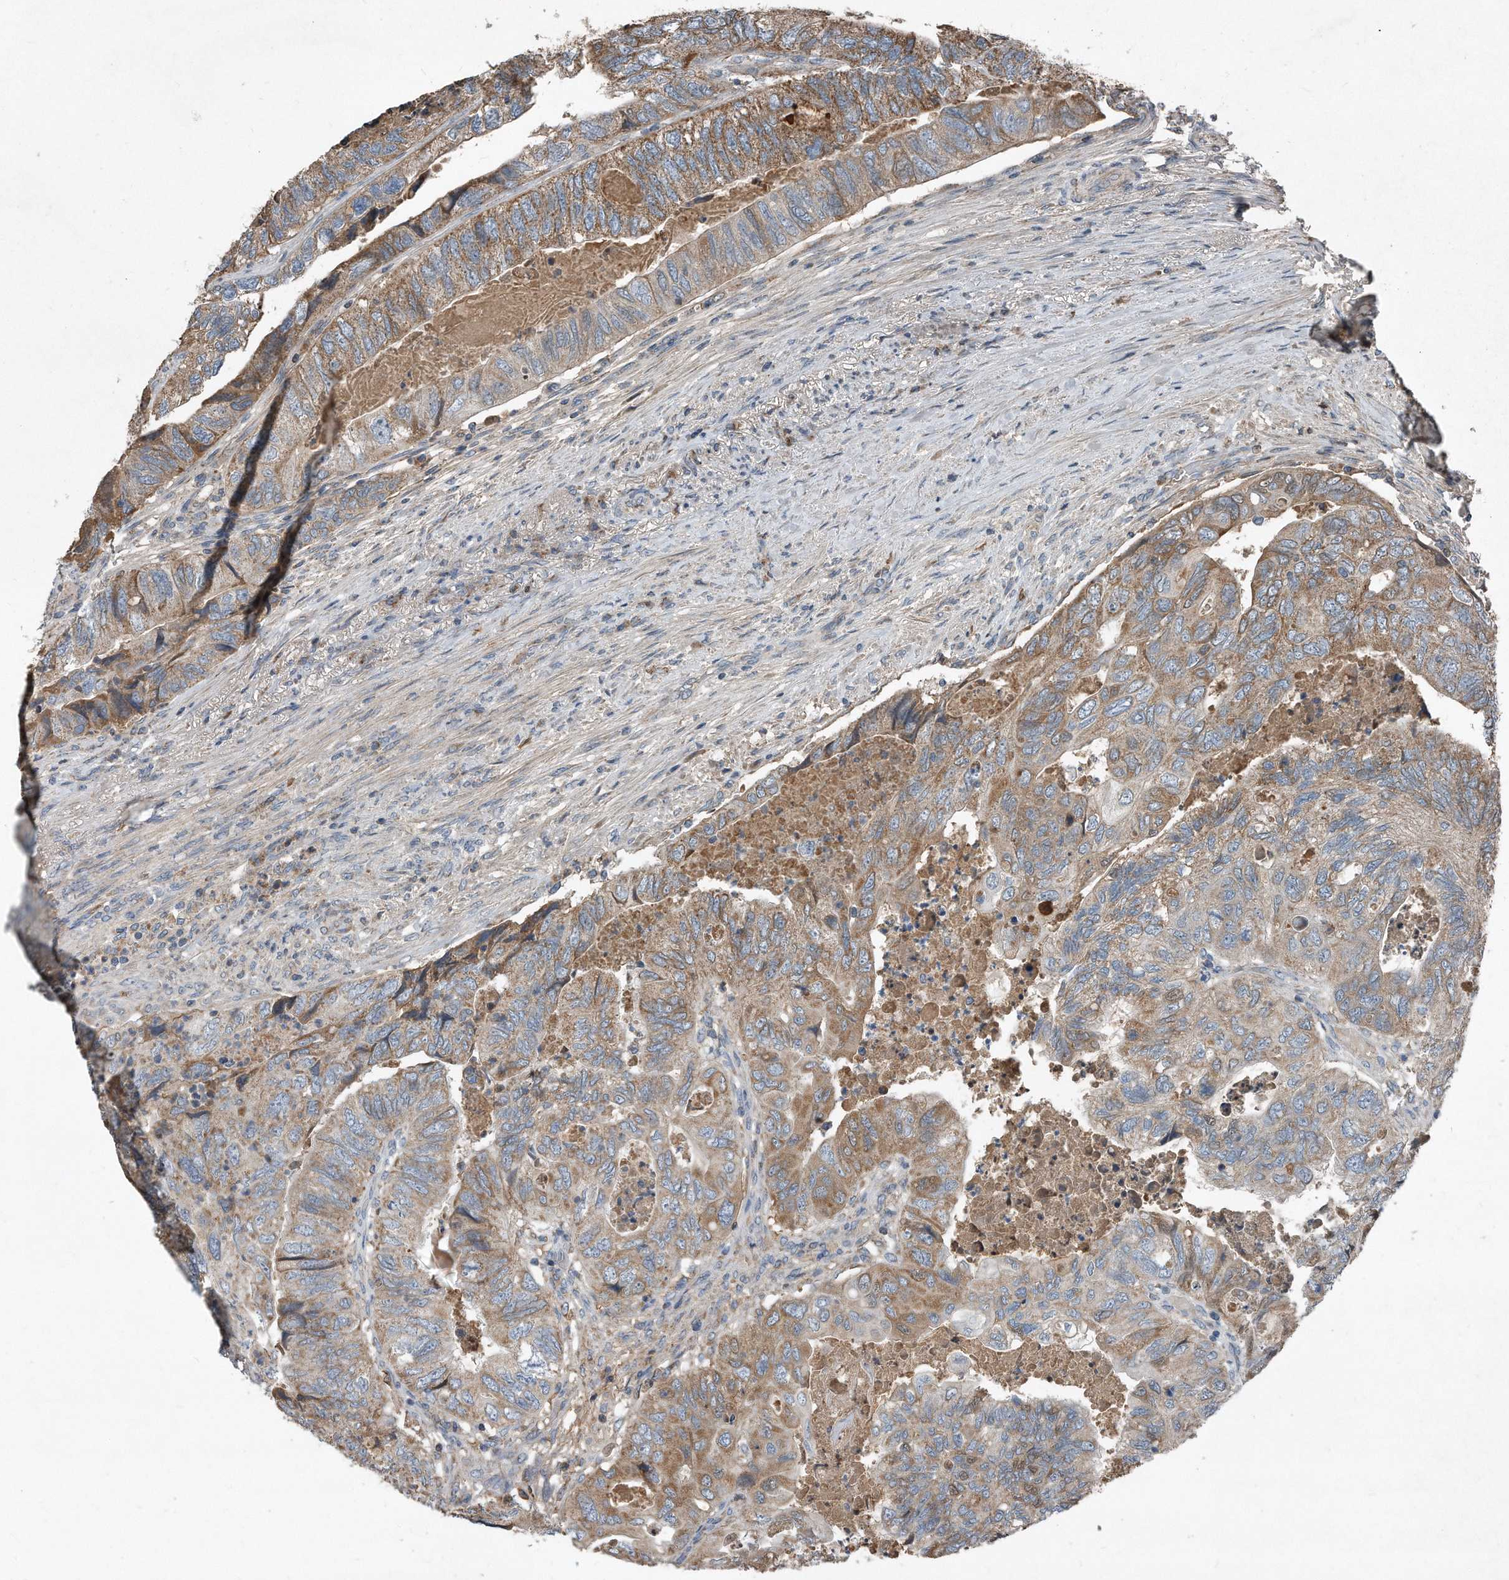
{"staining": {"intensity": "moderate", "quantity": "25%-75%", "location": "cytoplasmic/membranous"}, "tissue": "colorectal cancer", "cell_type": "Tumor cells", "image_type": "cancer", "snomed": [{"axis": "morphology", "description": "Adenocarcinoma, NOS"}, {"axis": "topography", "description": "Rectum"}], "caption": "Immunohistochemical staining of human adenocarcinoma (colorectal) shows medium levels of moderate cytoplasmic/membranous protein expression in approximately 25%-75% of tumor cells. The staining was performed using DAB to visualize the protein expression in brown, while the nuclei were stained in blue with hematoxylin (Magnification: 20x).", "gene": "SDHA", "patient": {"sex": "male", "age": 63}}